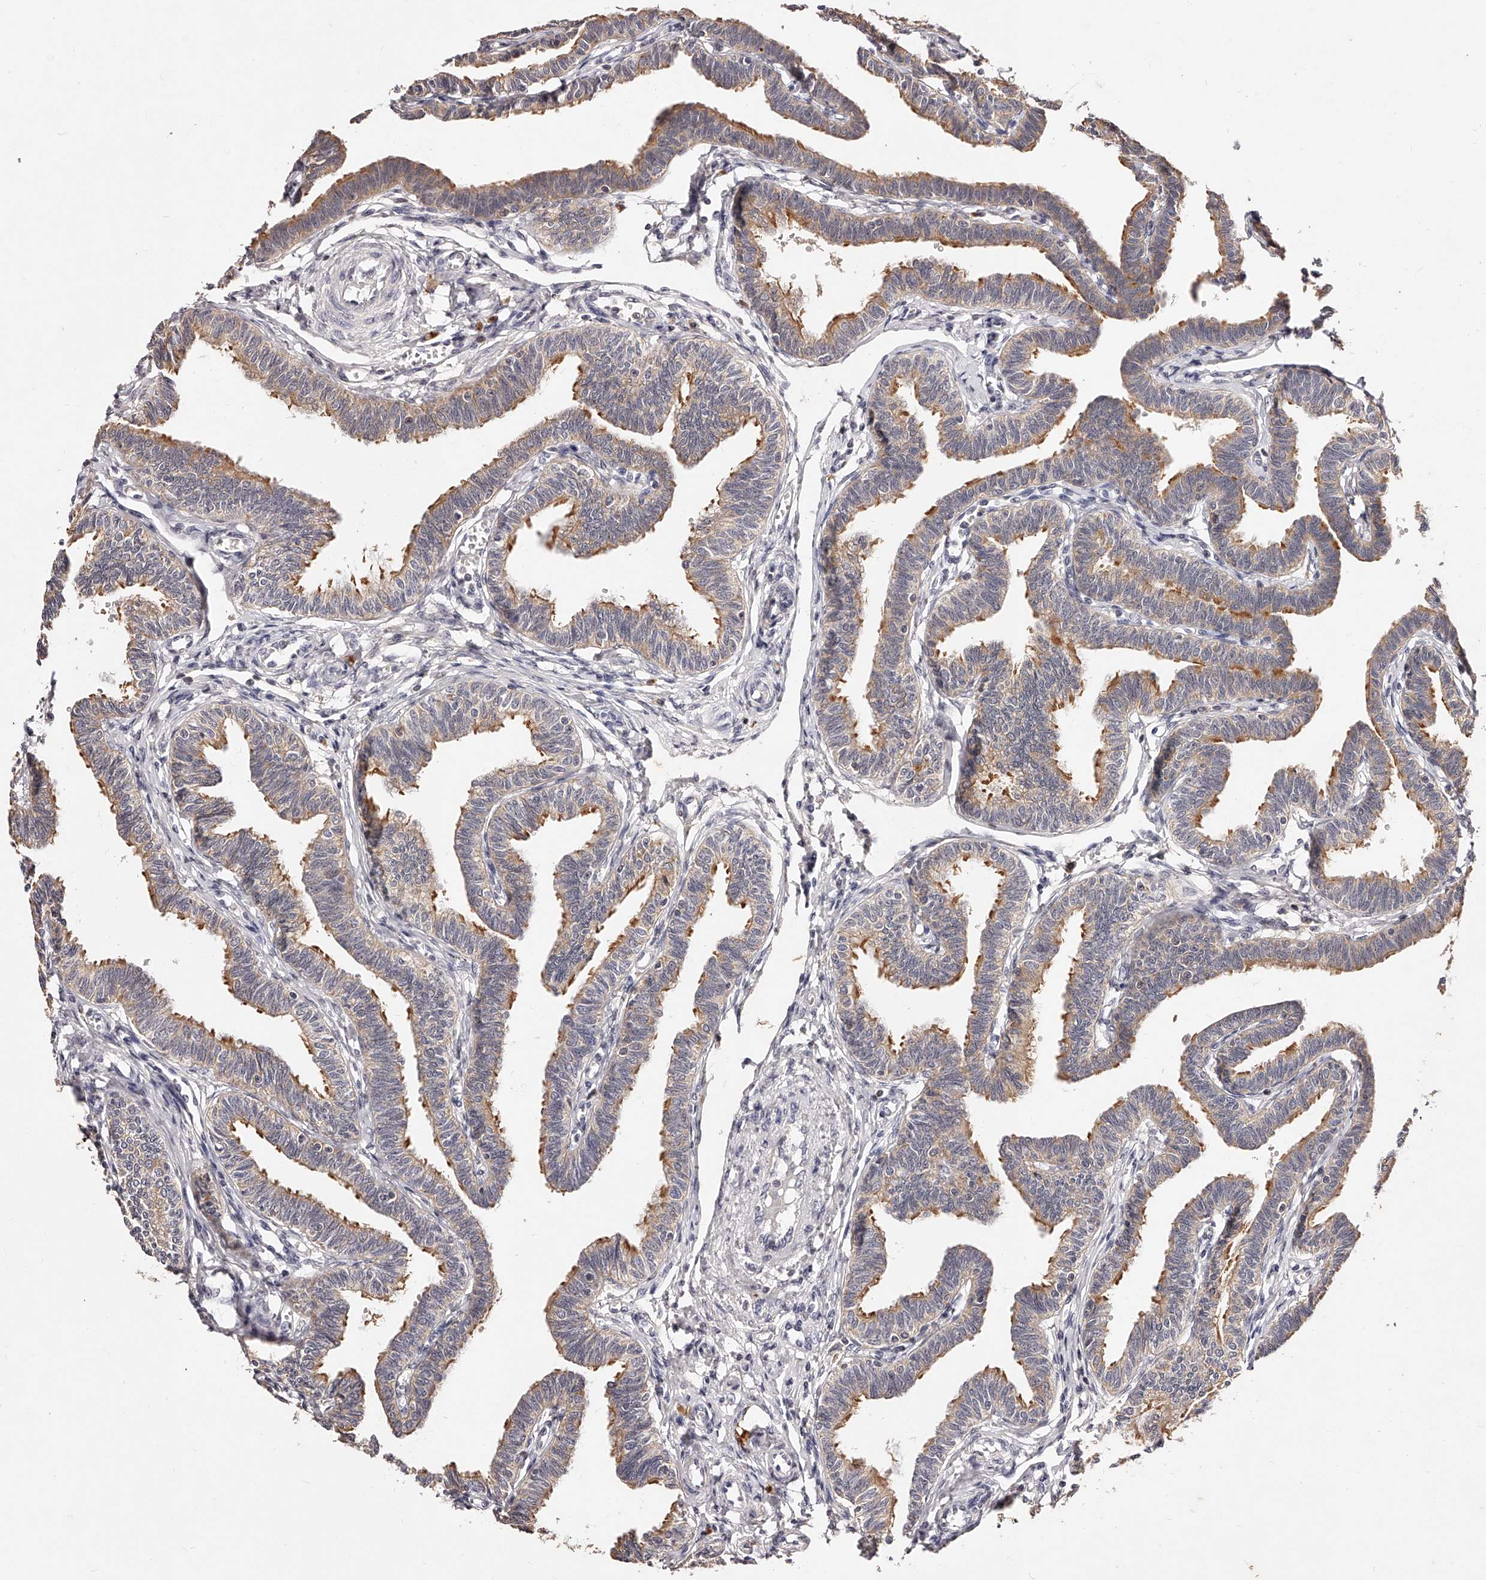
{"staining": {"intensity": "moderate", "quantity": "25%-75%", "location": "cytoplasmic/membranous"}, "tissue": "fallopian tube", "cell_type": "Glandular cells", "image_type": "normal", "snomed": [{"axis": "morphology", "description": "Normal tissue, NOS"}, {"axis": "topography", "description": "Fallopian tube"}, {"axis": "topography", "description": "Ovary"}], "caption": "A high-resolution histopathology image shows immunohistochemistry (IHC) staining of unremarkable fallopian tube, which demonstrates moderate cytoplasmic/membranous staining in about 25%-75% of glandular cells.", "gene": "PHACTR1", "patient": {"sex": "female", "age": 23}}